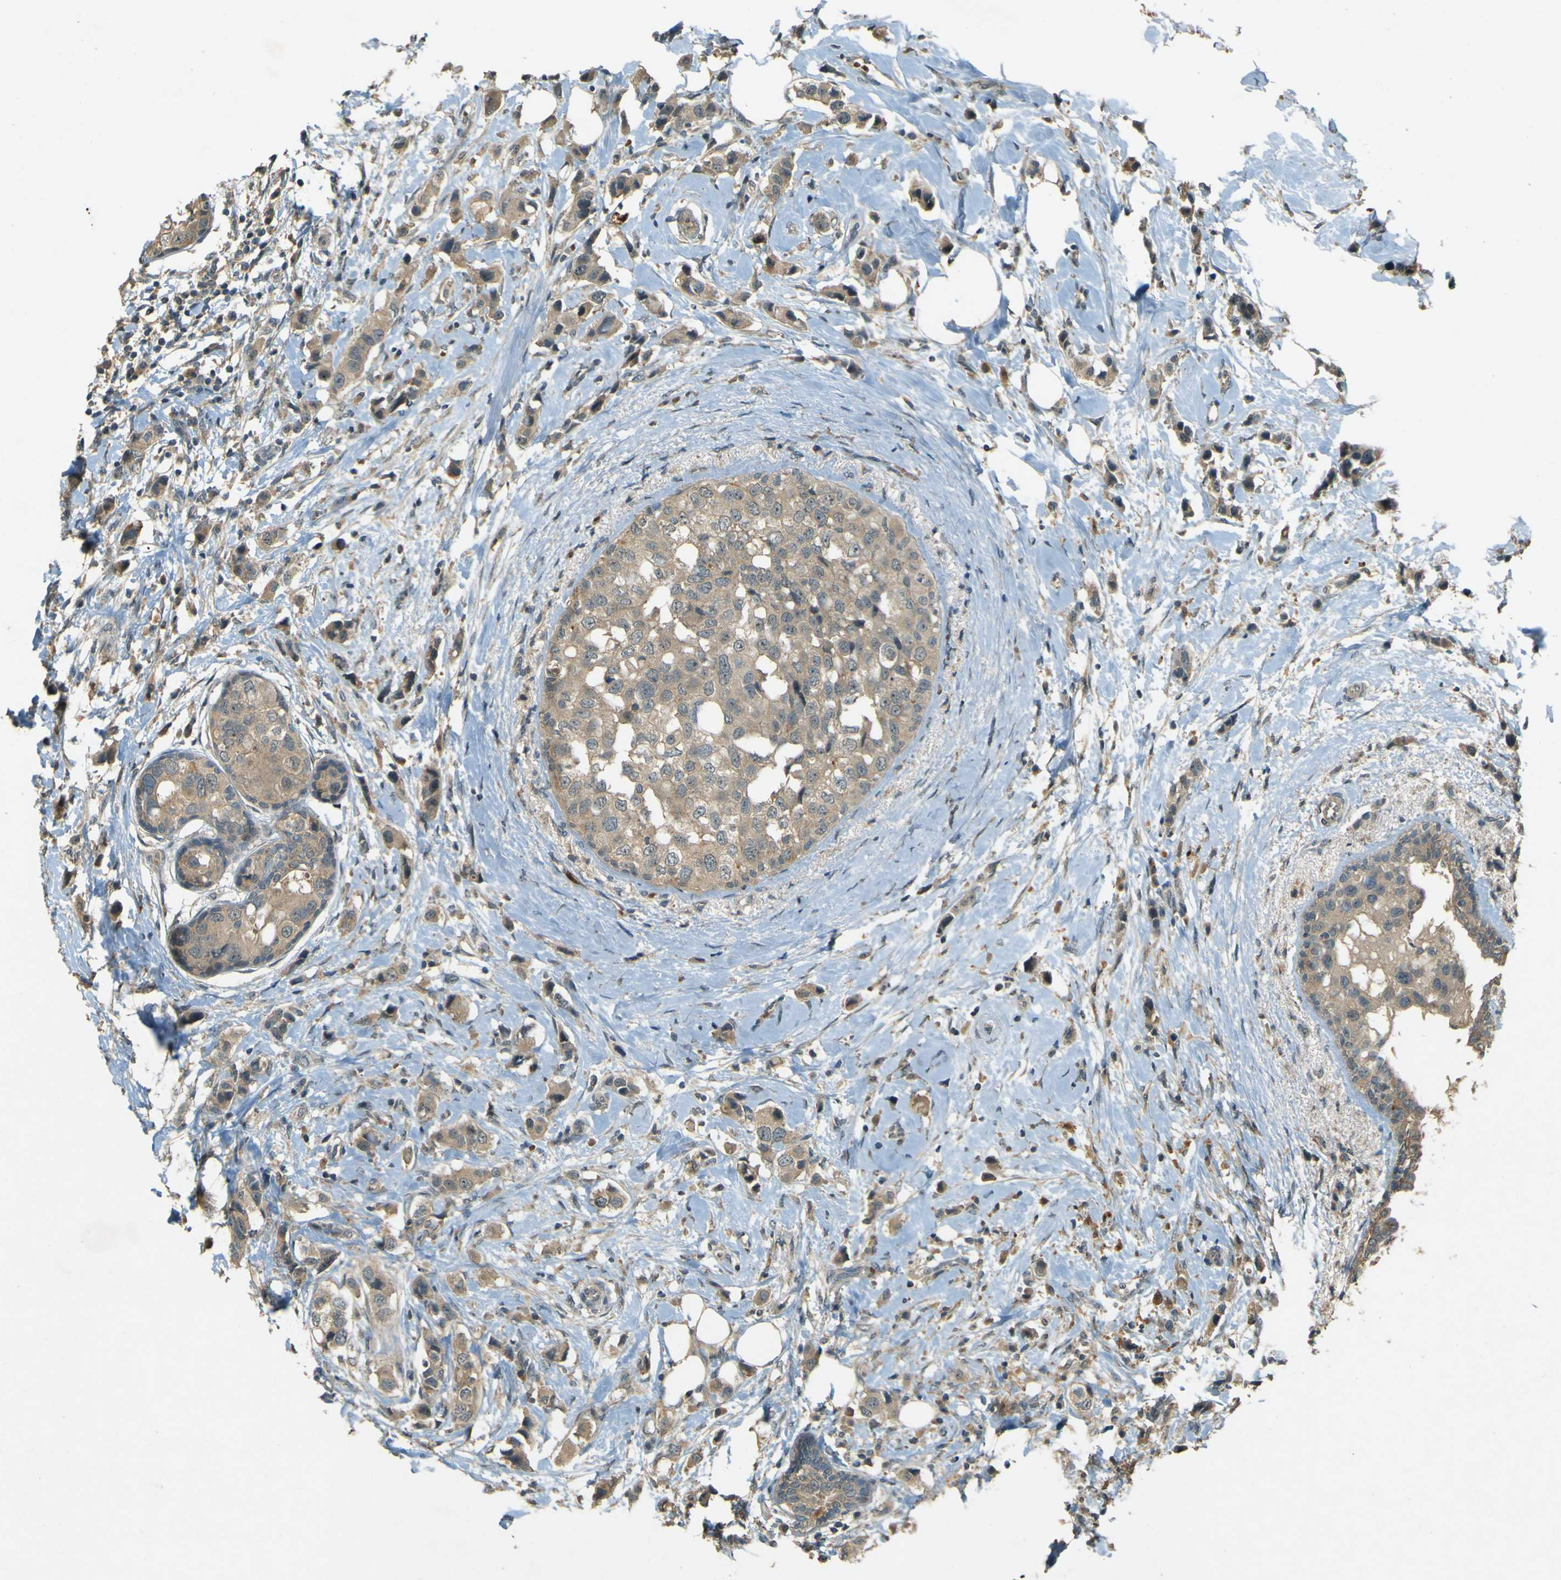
{"staining": {"intensity": "weak", "quantity": ">75%", "location": "cytoplasmic/membranous"}, "tissue": "breast cancer", "cell_type": "Tumor cells", "image_type": "cancer", "snomed": [{"axis": "morphology", "description": "Normal tissue, NOS"}, {"axis": "morphology", "description": "Duct carcinoma"}, {"axis": "topography", "description": "Breast"}], "caption": "Immunohistochemistry staining of breast cancer, which shows low levels of weak cytoplasmic/membranous positivity in approximately >75% of tumor cells indicating weak cytoplasmic/membranous protein staining. The staining was performed using DAB (3,3'-diaminobenzidine) (brown) for protein detection and nuclei were counterstained in hematoxylin (blue).", "gene": "MPDZ", "patient": {"sex": "female", "age": 50}}